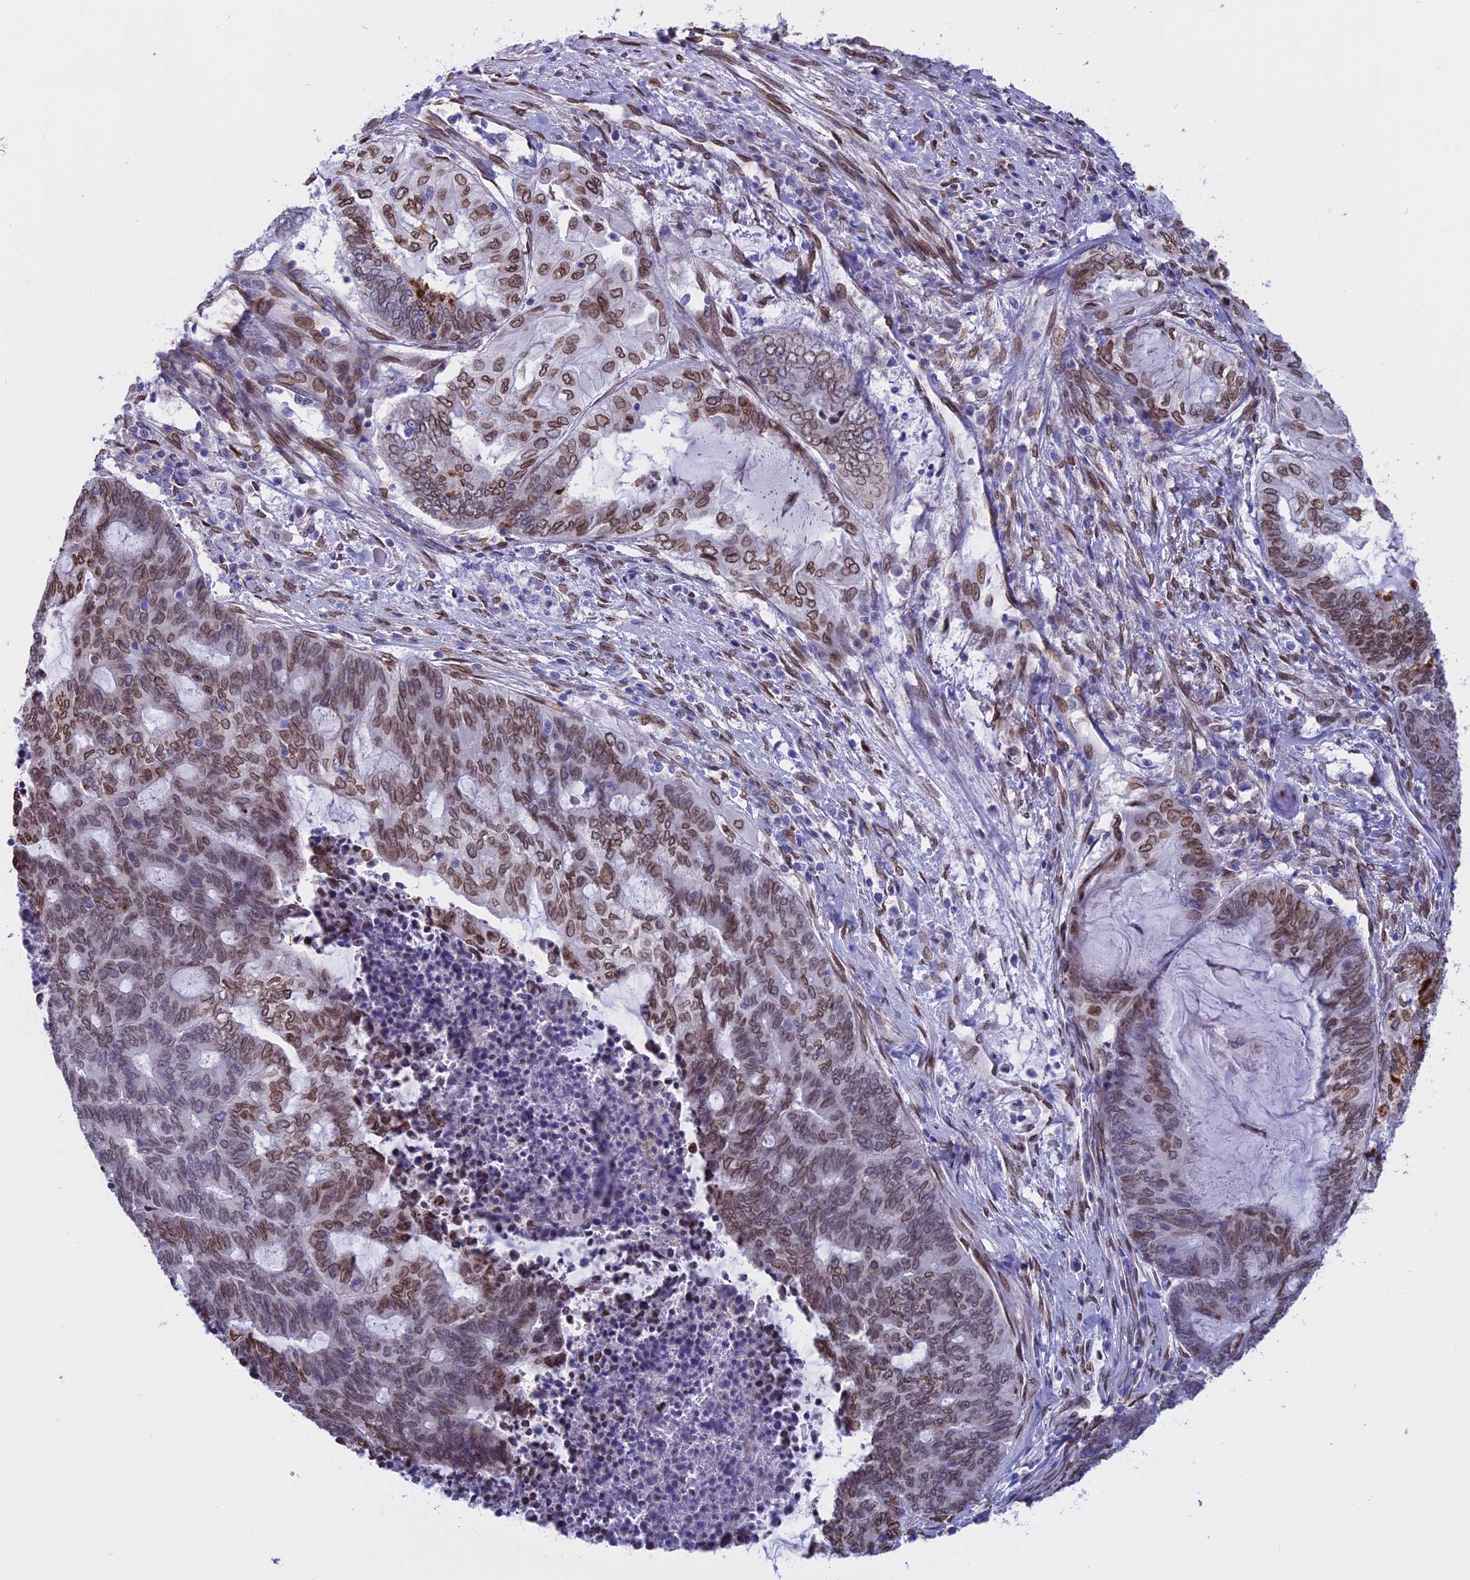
{"staining": {"intensity": "moderate", "quantity": "25%-75%", "location": "cytoplasmic/membranous,nuclear"}, "tissue": "endometrial cancer", "cell_type": "Tumor cells", "image_type": "cancer", "snomed": [{"axis": "morphology", "description": "Adenocarcinoma, NOS"}, {"axis": "topography", "description": "Uterus"}, {"axis": "topography", "description": "Endometrium"}], "caption": "Immunohistochemical staining of human adenocarcinoma (endometrial) exhibits medium levels of moderate cytoplasmic/membranous and nuclear positivity in approximately 25%-75% of tumor cells.", "gene": "TMPRSS7", "patient": {"sex": "female", "age": 70}}